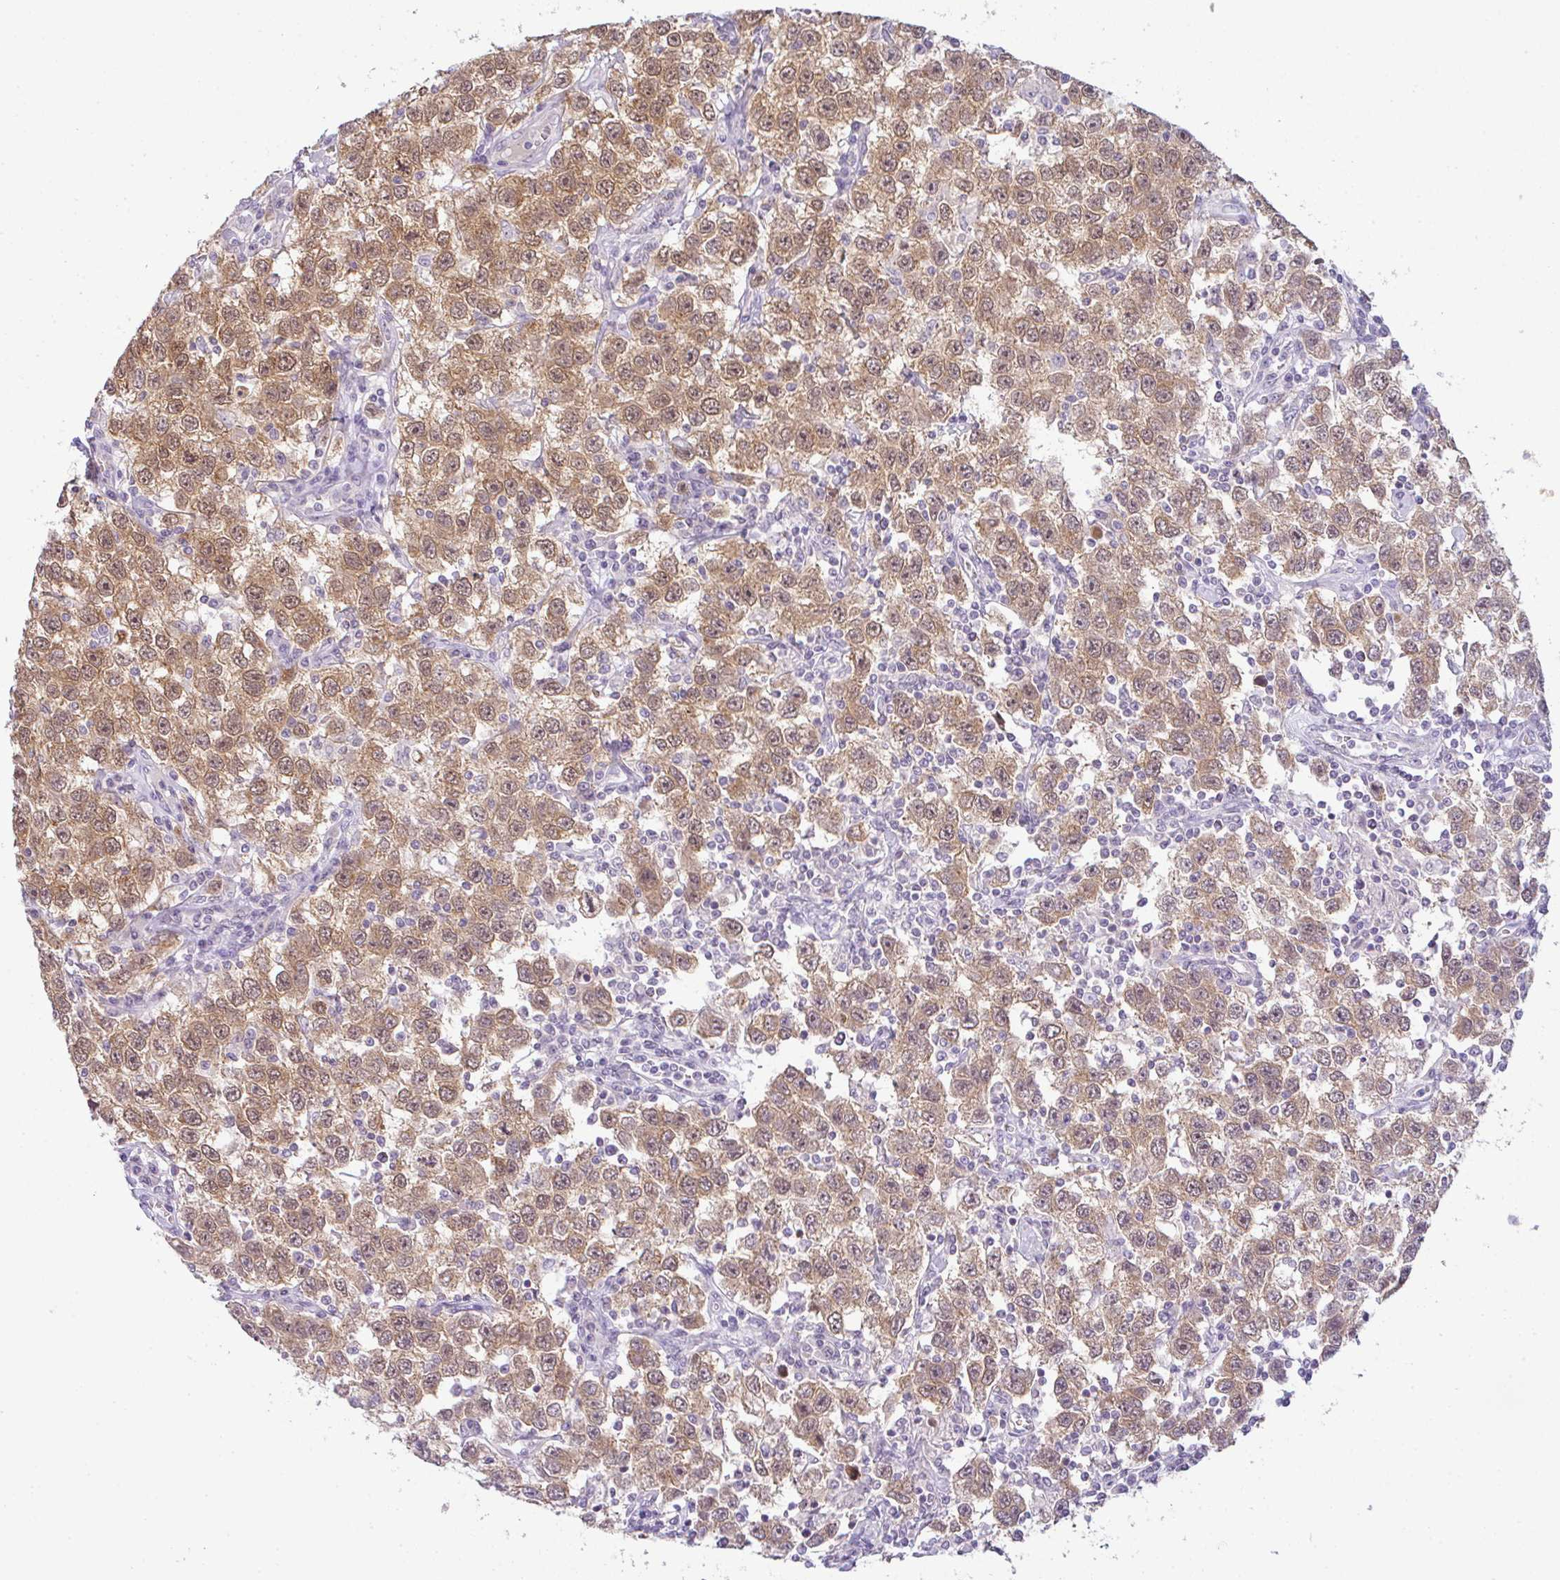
{"staining": {"intensity": "moderate", "quantity": ">75%", "location": "cytoplasmic/membranous,nuclear"}, "tissue": "testis cancer", "cell_type": "Tumor cells", "image_type": "cancer", "snomed": [{"axis": "morphology", "description": "Seminoma, NOS"}, {"axis": "topography", "description": "Testis"}], "caption": "High-magnification brightfield microscopy of testis cancer (seminoma) stained with DAB (3,3'-diaminobenzidine) (brown) and counterstained with hematoxylin (blue). tumor cells exhibit moderate cytoplasmic/membranous and nuclear positivity is seen in about>75% of cells.", "gene": "CSE1L", "patient": {"sex": "male", "age": 41}}